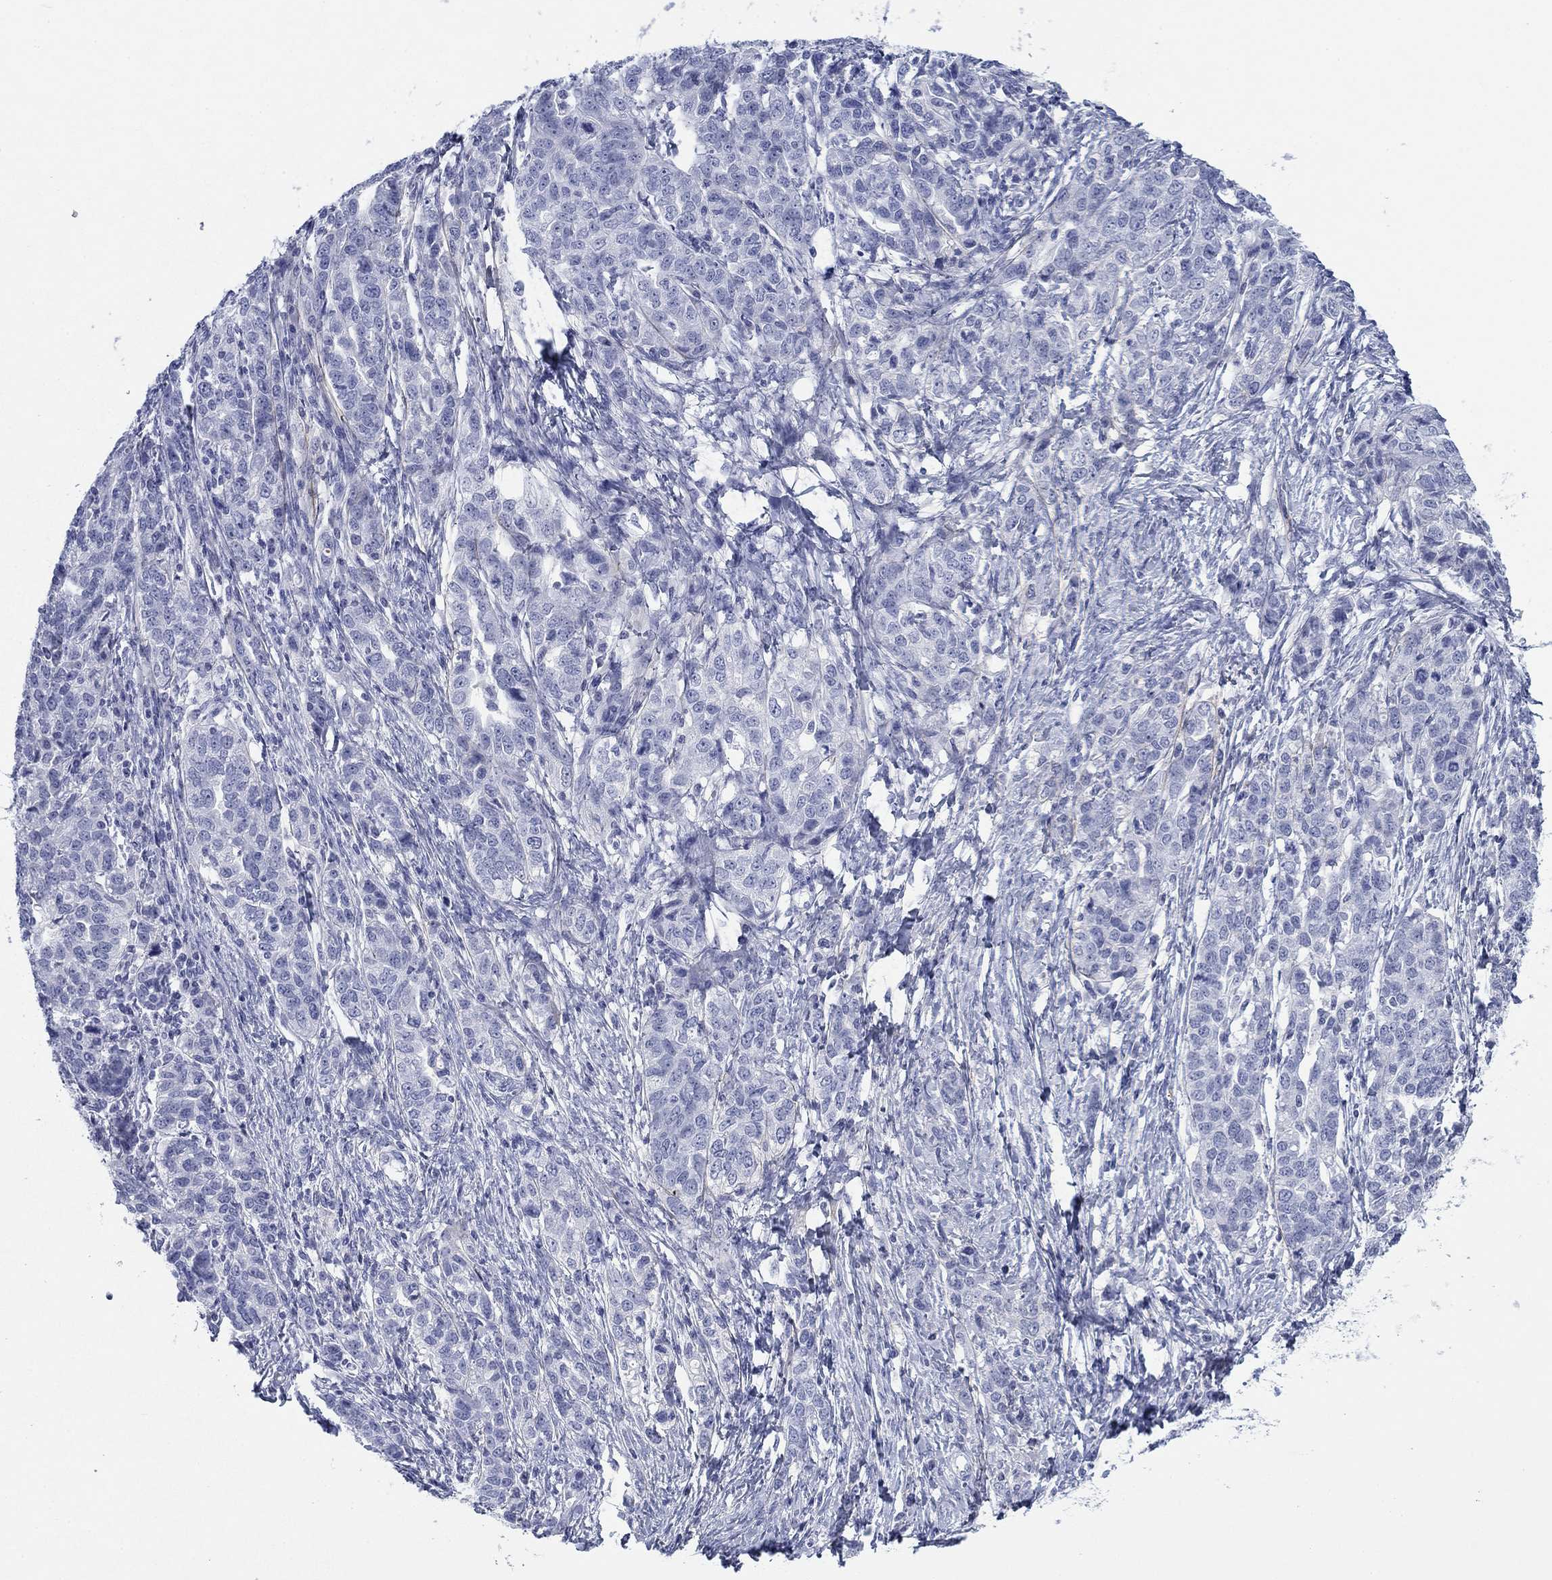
{"staining": {"intensity": "negative", "quantity": "none", "location": "none"}, "tissue": "ovarian cancer", "cell_type": "Tumor cells", "image_type": "cancer", "snomed": [{"axis": "morphology", "description": "Cystadenocarcinoma, serous, NOS"}, {"axis": "topography", "description": "Ovary"}], "caption": "High power microscopy histopathology image of an immunohistochemistry micrograph of ovarian cancer (serous cystadenocarcinoma), revealing no significant staining in tumor cells.", "gene": "PDYN", "patient": {"sex": "female", "age": 71}}